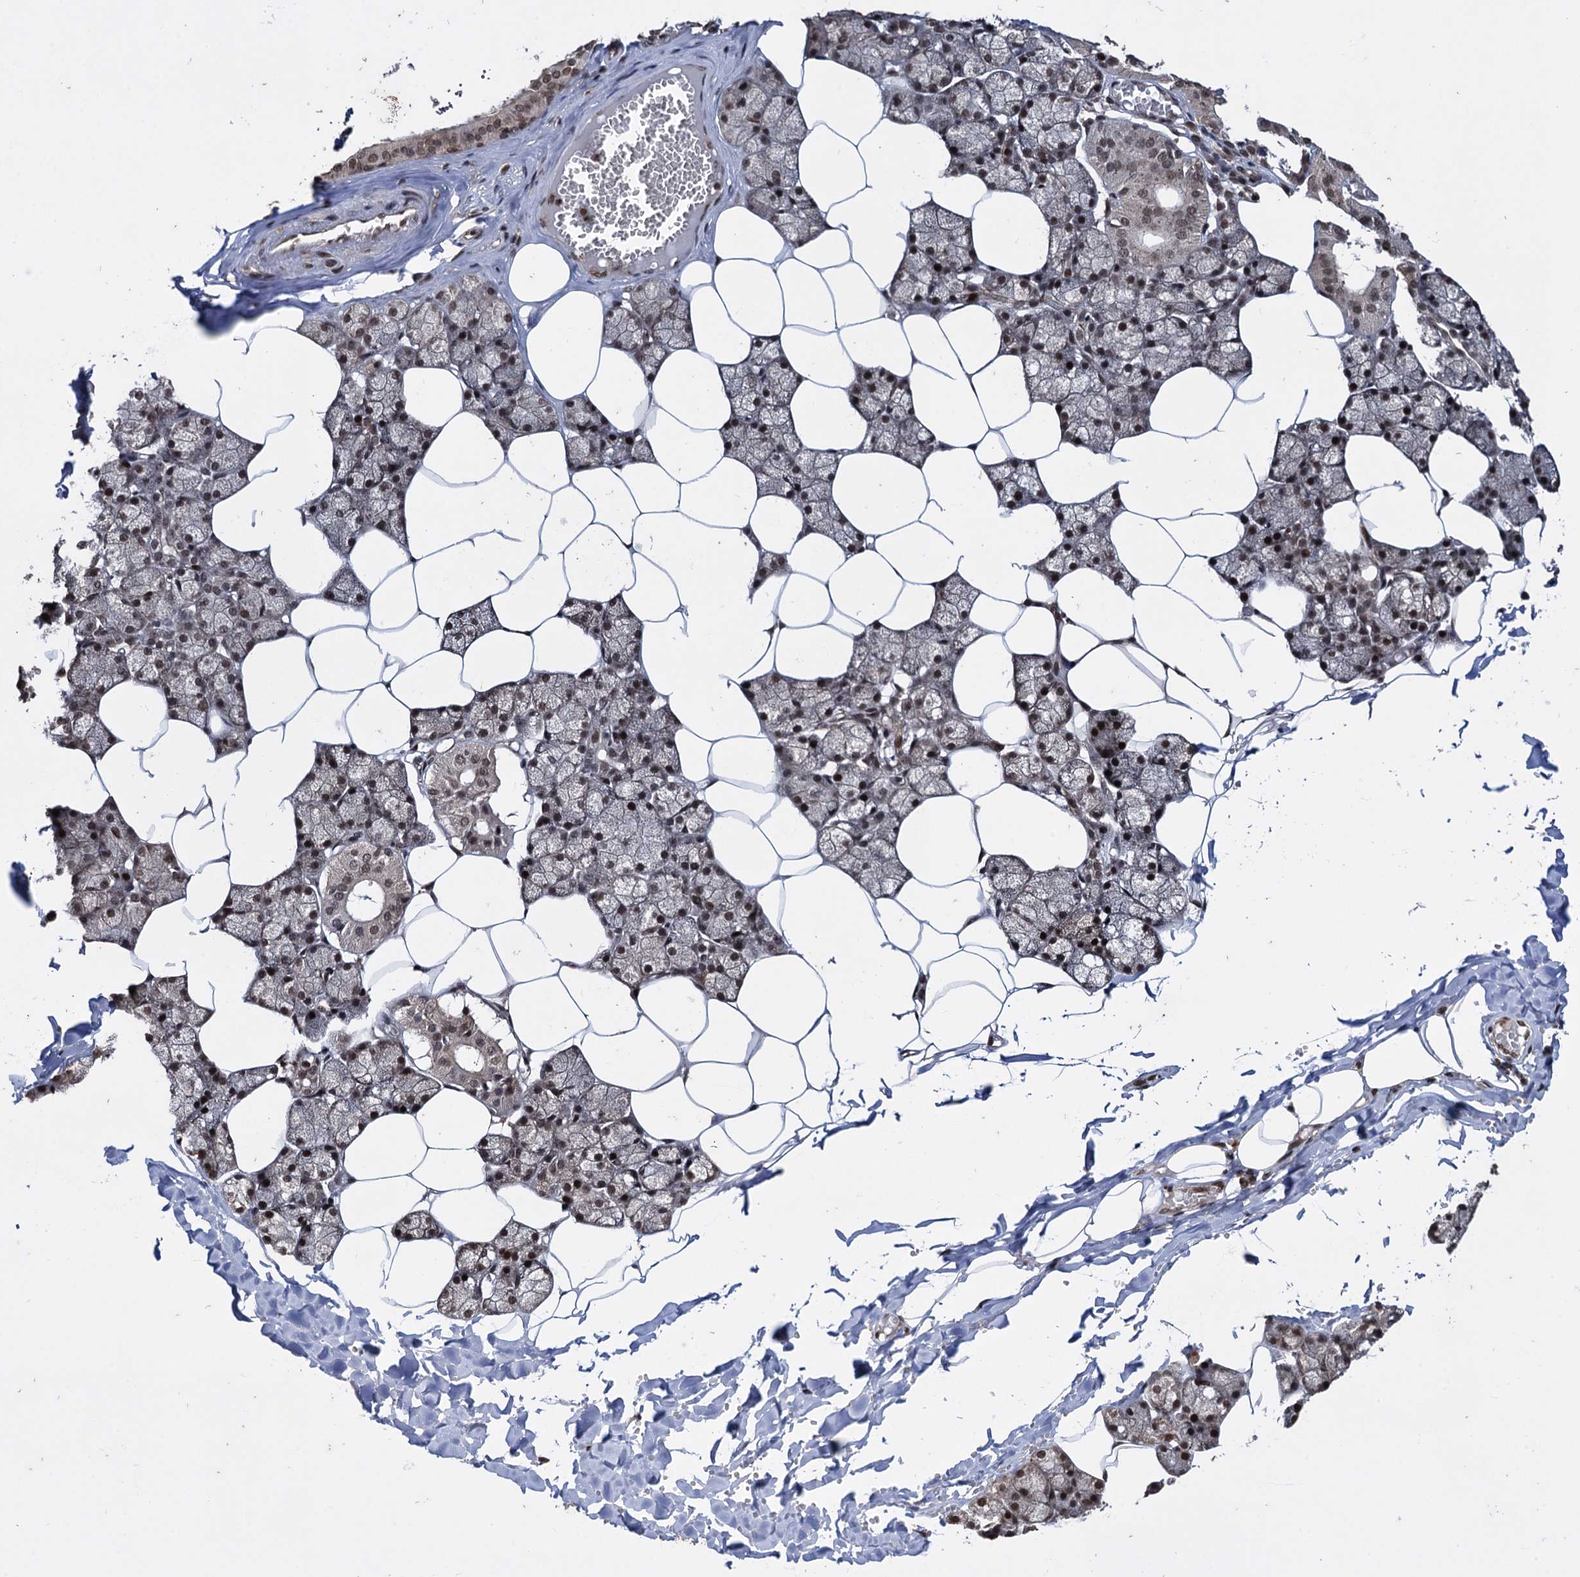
{"staining": {"intensity": "moderate", "quantity": ">75%", "location": "cytoplasmic/membranous,nuclear"}, "tissue": "salivary gland", "cell_type": "Glandular cells", "image_type": "normal", "snomed": [{"axis": "morphology", "description": "Normal tissue, NOS"}, {"axis": "topography", "description": "Salivary gland"}], "caption": "Approximately >75% of glandular cells in normal salivary gland show moderate cytoplasmic/membranous,nuclear protein staining as visualized by brown immunohistochemical staining.", "gene": "ZNF169", "patient": {"sex": "male", "age": 62}}